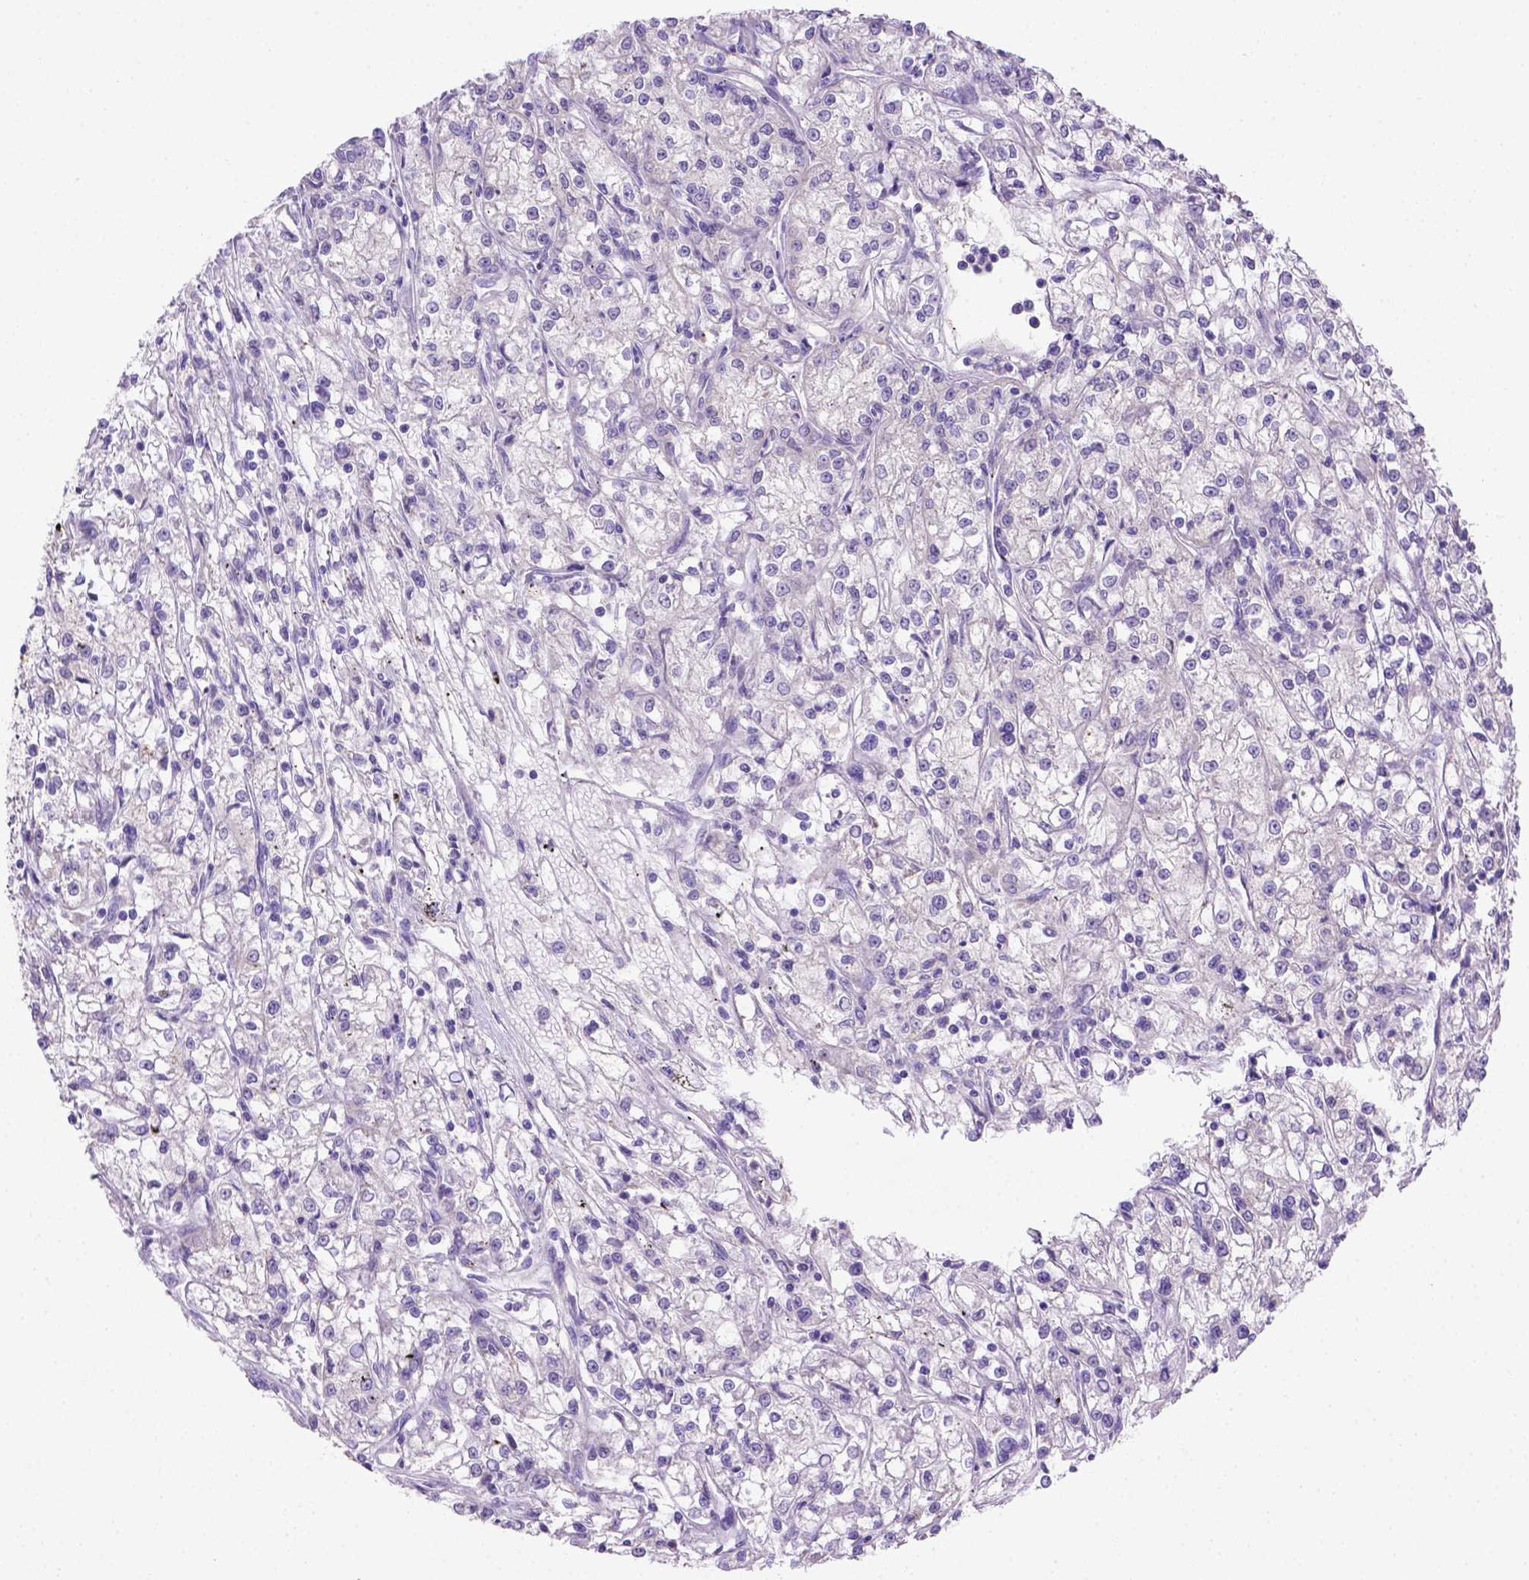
{"staining": {"intensity": "negative", "quantity": "none", "location": "none"}, "tissue": "renal cancer", "cell_type": "Tumor cells", "image_type": "cancer", "snomed": [{"axis": "morphology", "description": "Adenocarcinoma, NOS"}, {"axis": "topography", "description": "Kidney"}], "caption": "There is no significant expression in tumor cells of renal cancer.", "gene": "SIRPD", "patient": {"sex": "female", "age": 59}}